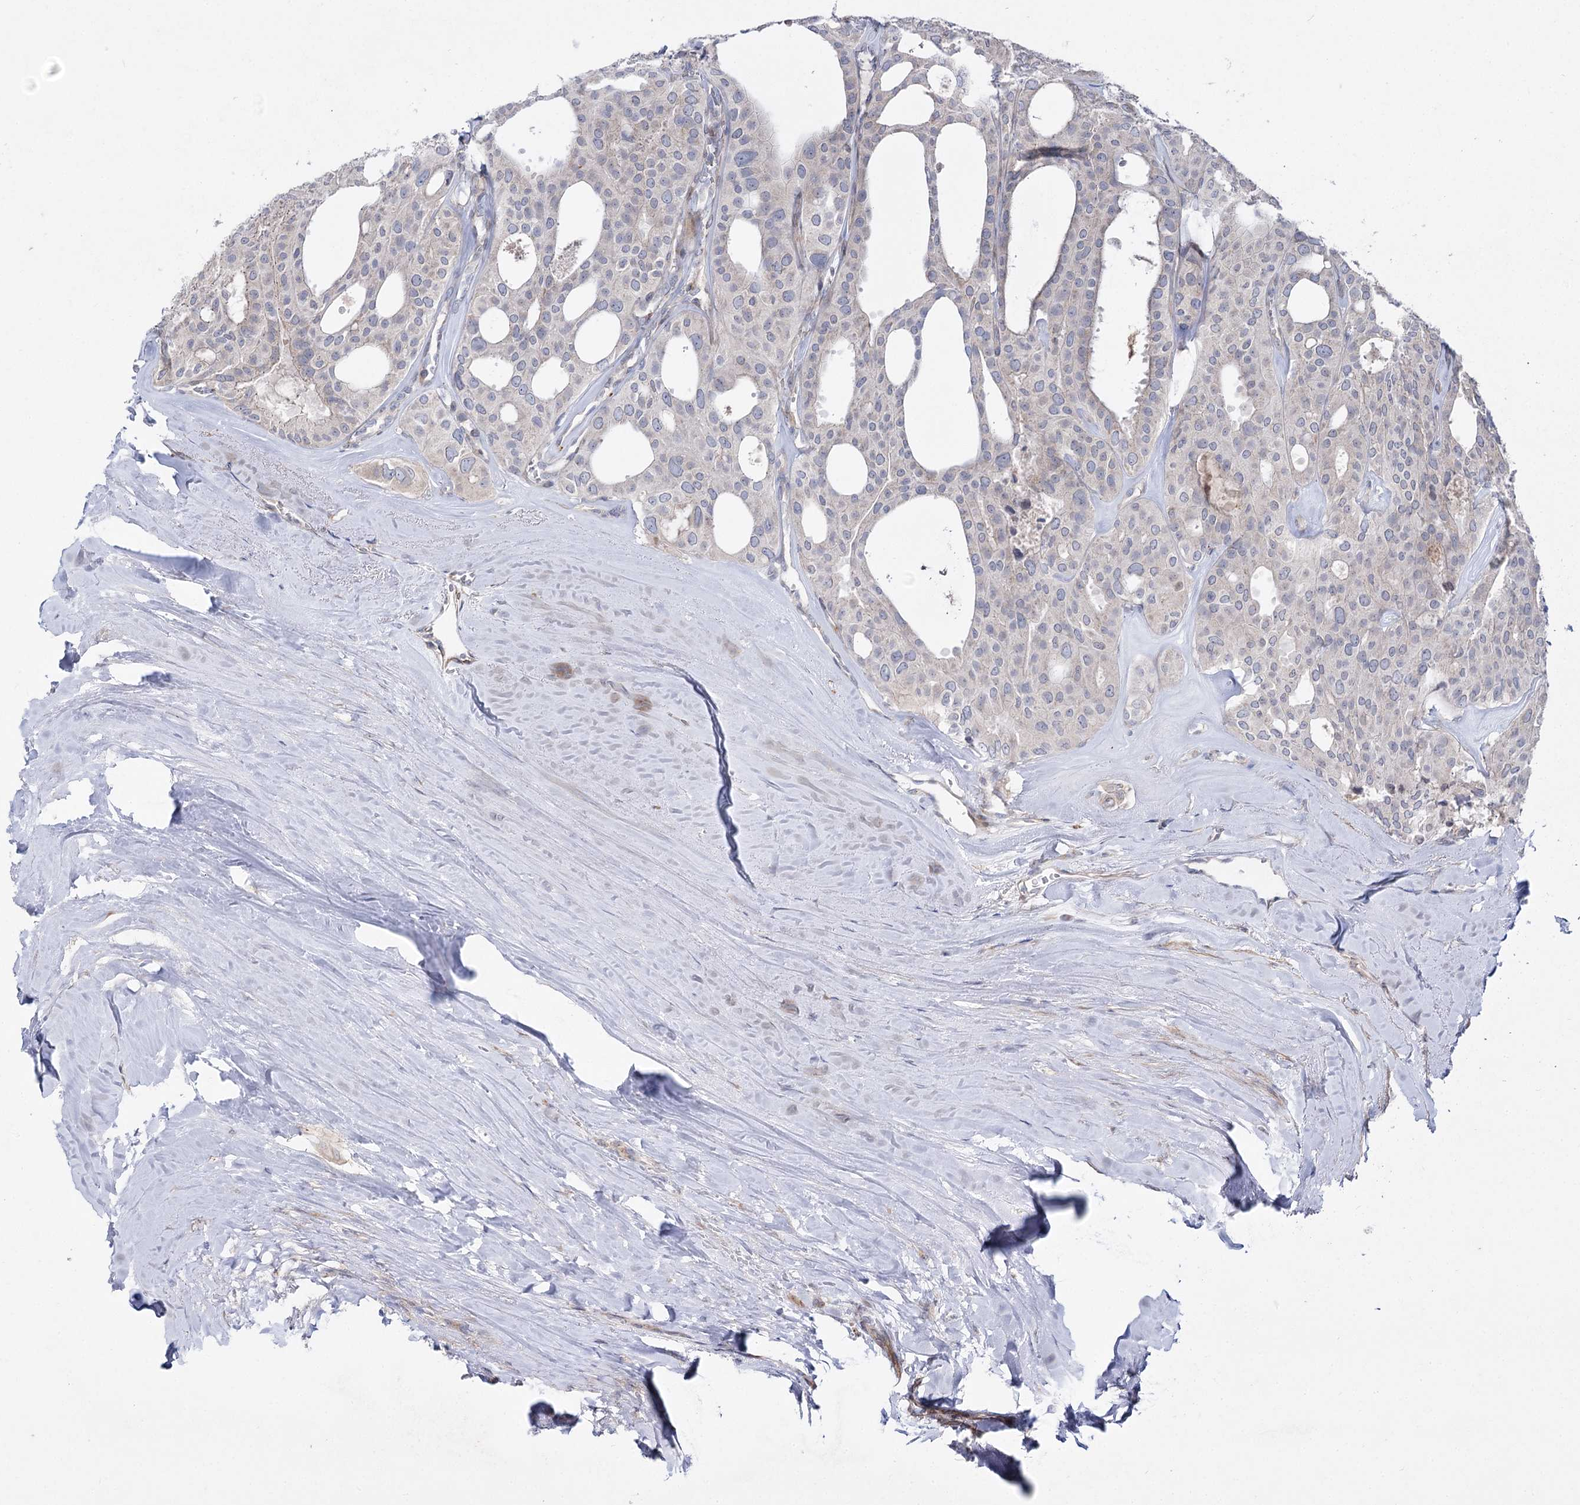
{"staining": {"intensity": "negative", "quantity": "none", "location": "none"}, "tissue": "thyroid cancer", "cell_type": "Tumor cells", "image_type": "cancer", "snomed": [{"axis": "morphology", "description": "Follicular adenoma carcinoma, NOS"}, {"axis": "topography", "description": "Thyroid gland"}], "caption": "The micrograph exhibits no staining of tumor cells in thyroid cancer (follicular adenoma carcinoma).", "gene": "SH3BP5L", "patient": {"sex": "male", "age": 75}}